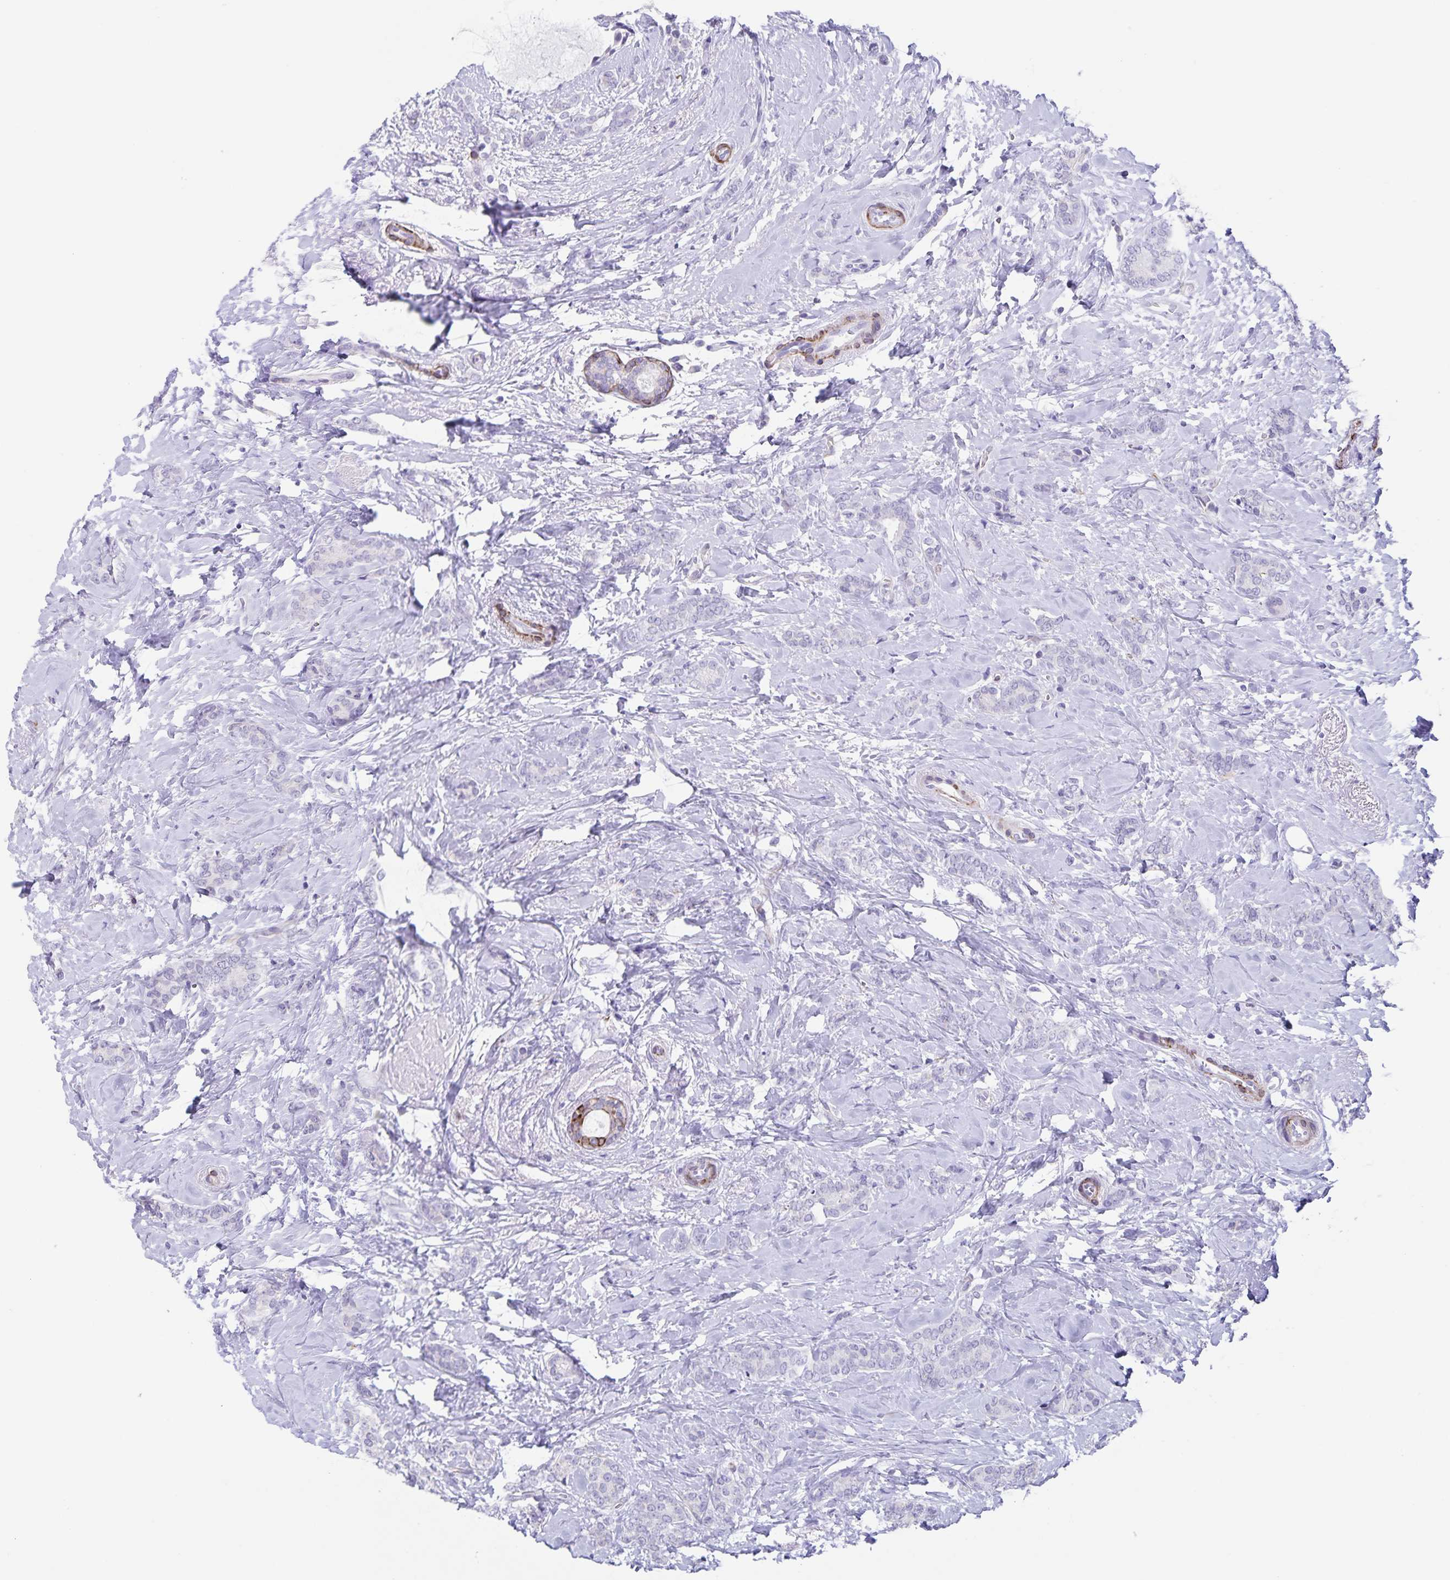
{"staining": {"intensity": "negative", "quantity": "none", "location": "none"}, "tissue": "breast cancer", "cell_type": "Tumor cells", "image_type": "cancer", "snomed": [{"axis": "morphology", "description": "Normal tissue, NOS"}, {"axis": "morphology", "description": "Duct carcinoma"}, {"axis": "topography", "description": "Breast"}], "caption": "Immunohistochemistry micrograph of breast intraductal carcinoma stained for a protein (brown), which displays no expression in tumor cells.", "gene": "SYNM", "patient": {"sex": "female", "age": 77}}